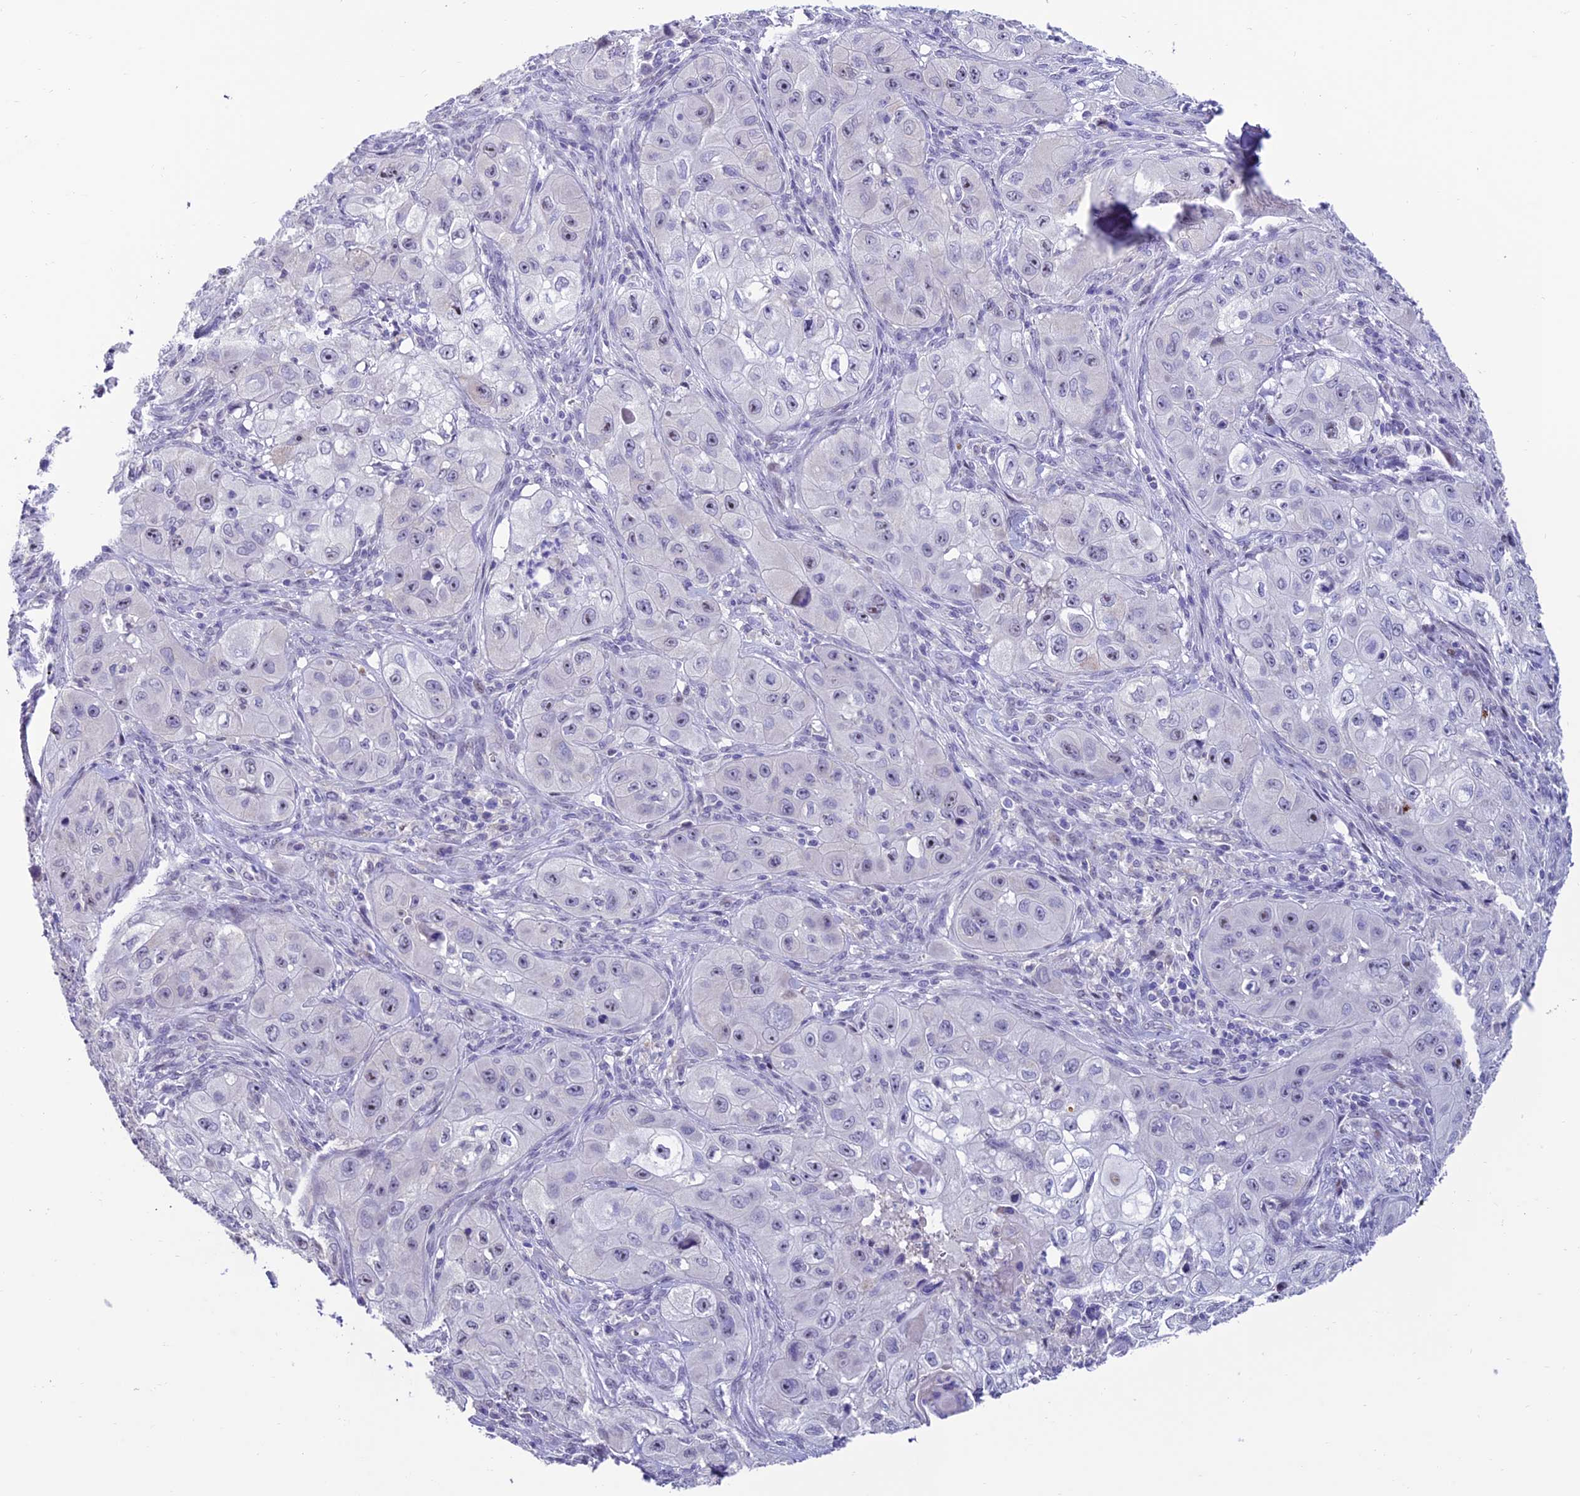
{"staining": {"intensity": "negative", "quantity": "none", "location": "none"}, "tissue": "skin cancer", "cell_type": "Tumor cells", "image_type": "cancer", "snomed": [{"axis": "morphology", "description": "Squamous cell carcinoma, NOS"}, {"axis": "topography", "description": "Skin"}, {"axis": "topography", "description": "Subcutis"}], "caption": "DAB immunohistochemical staining of human skin cancer (squamous cell carcinoma) exhibits no significant positivity in tumor cells. (Immunohistochemistry (ihc), brightfield microscopy, high magnification).", "gene": "SLC10A1", "patient": {"sex": "male", "age": 73}}